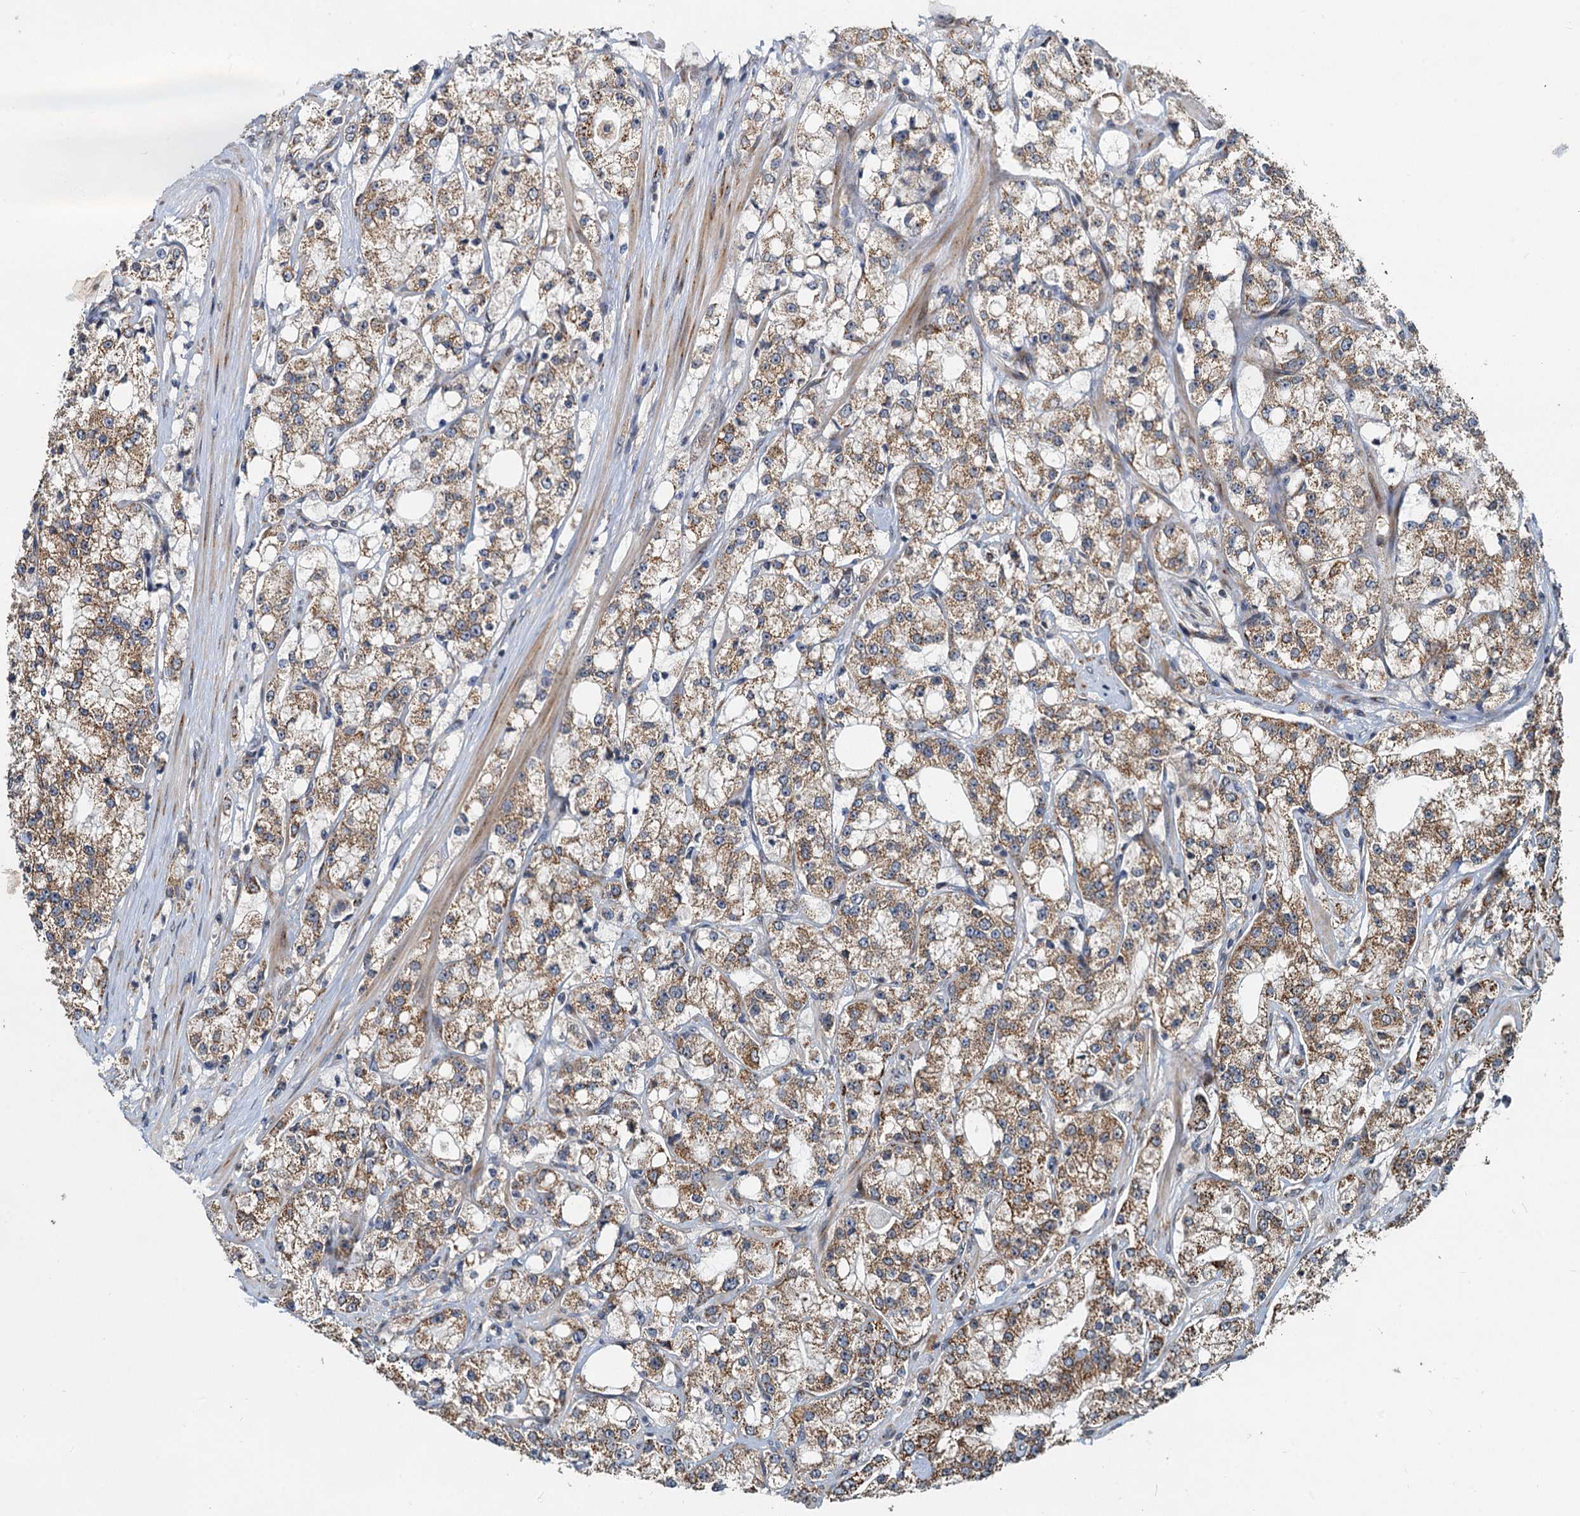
{"staining": {"intensity": "moderate", "quantity": ">75%", "location": "cytoplasmic/membranous"}, "tissue": "prostate cancer", "cell_type": "Tumor cells", "image_type": "cancer", "snomed": [{"axis": "morphology", "description": "Adenocarcinoma, High grade"}, {"axis": "topography", "description": "Prostate"}], "caption": "Immunohistochemistry (DAB (3,3'-diaminobenzidine)) staining of human adenocarcinoma (high-grade) (prostate) displays moderate cytoplasmic/membranous protein staining in approximately >75% of tumor cells.", "gene": "CEP68", "patient": {"sex": "male", "age": 64}}